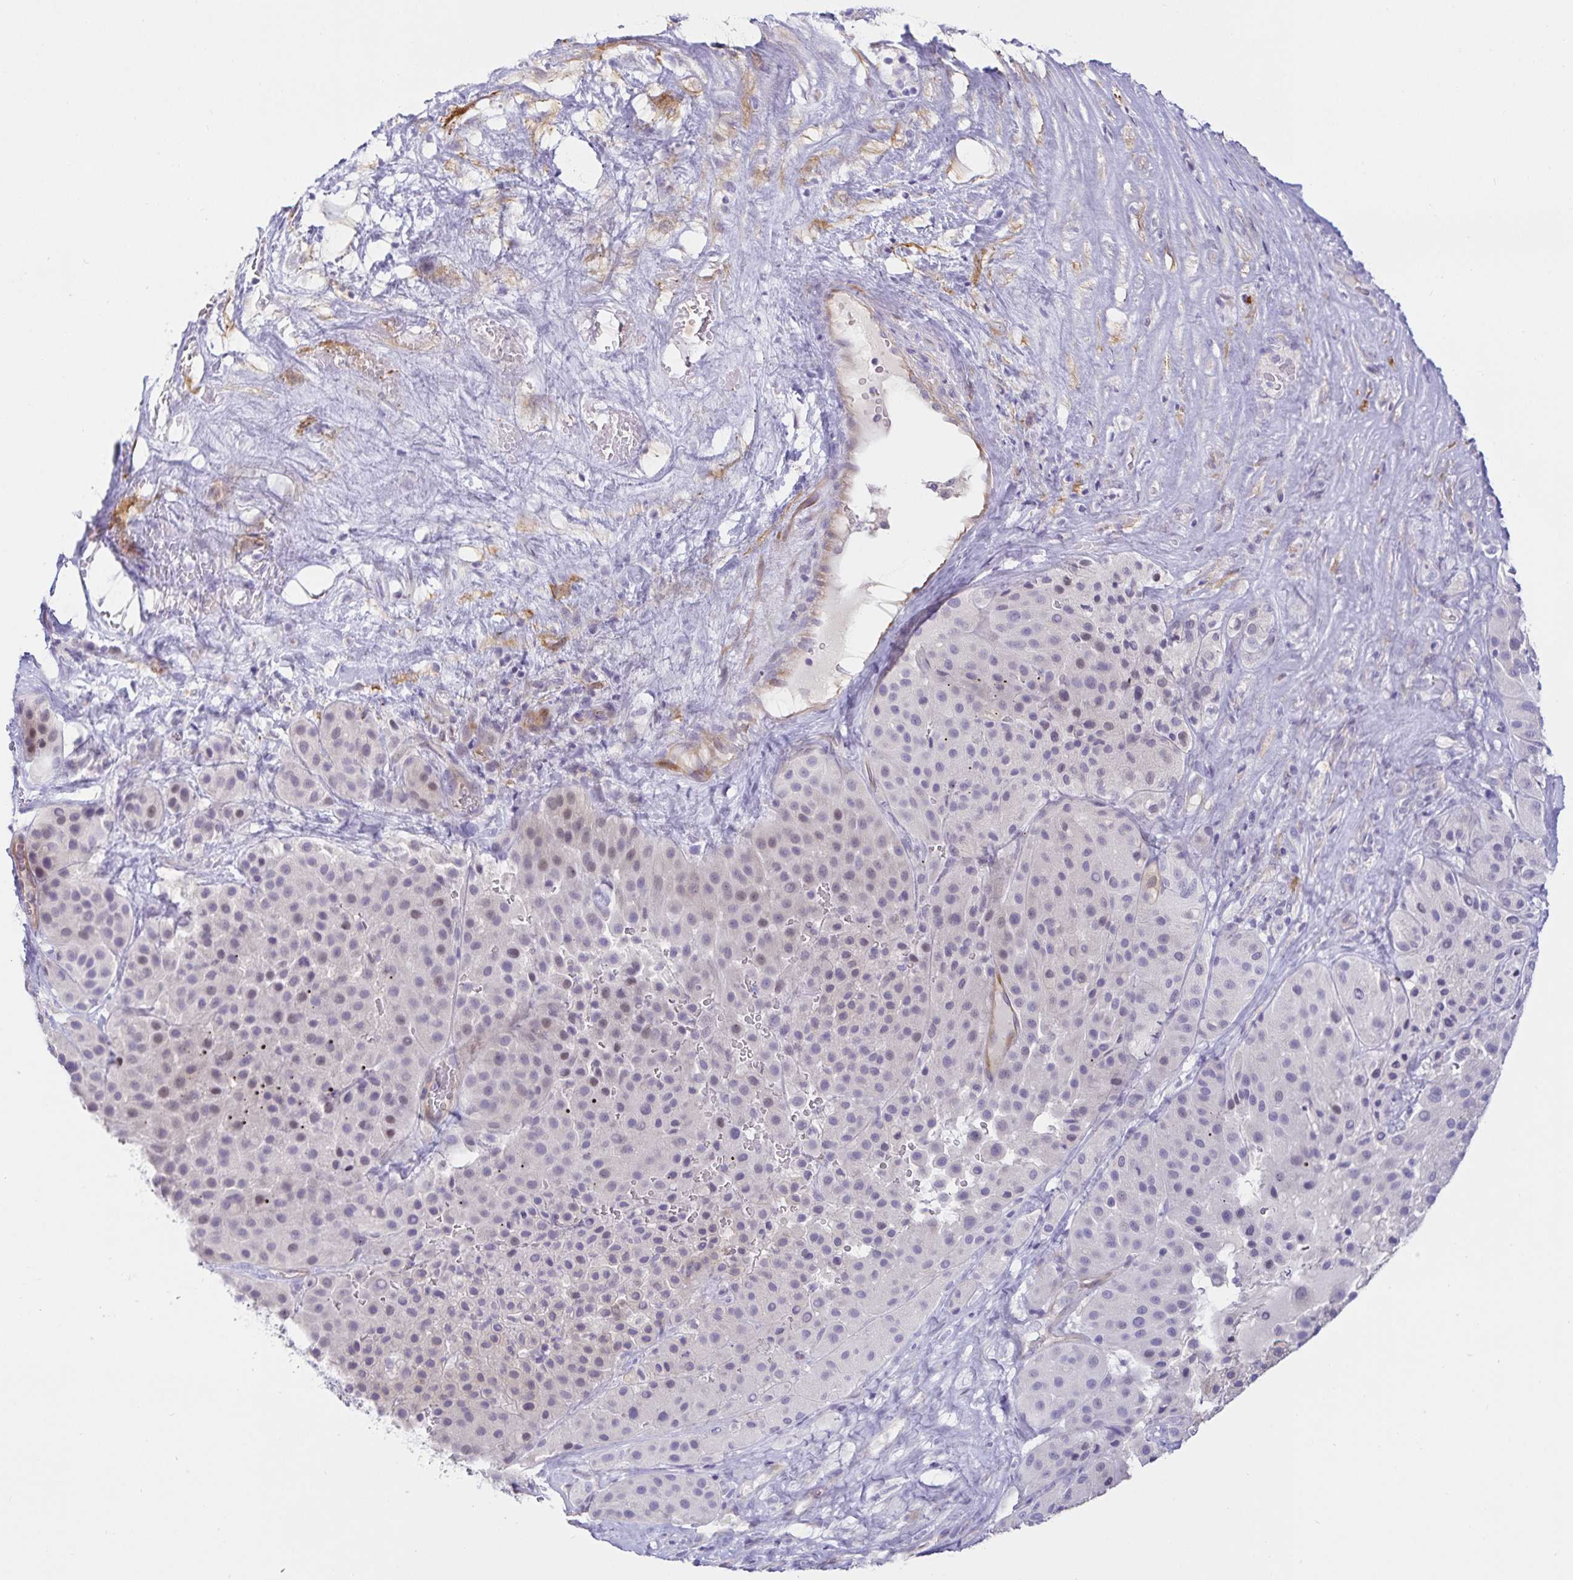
{"staining": {"intensity": "negative", "quantity": "none", "location": "none"}, "tissue": "melanoma", "cell_type": "Tumor cells", "image_type": "cancer", "snomed": [{"axis": "morphology", "description": "Malignant melanoma, Metastatic site"}, {"axis": "topography", "description": "Smooth muscle"}], "caption": "Immunohistochemistry micrograph of human malignant melanoma (metastatic site) stained for a protein (brown), which exhibits no positivity in tumor cells. (DAB IHC visualized using brightfield microscopy, high magnification).", "gene": "SPAG4", "patient": {"sex": "male", "age": 41}}